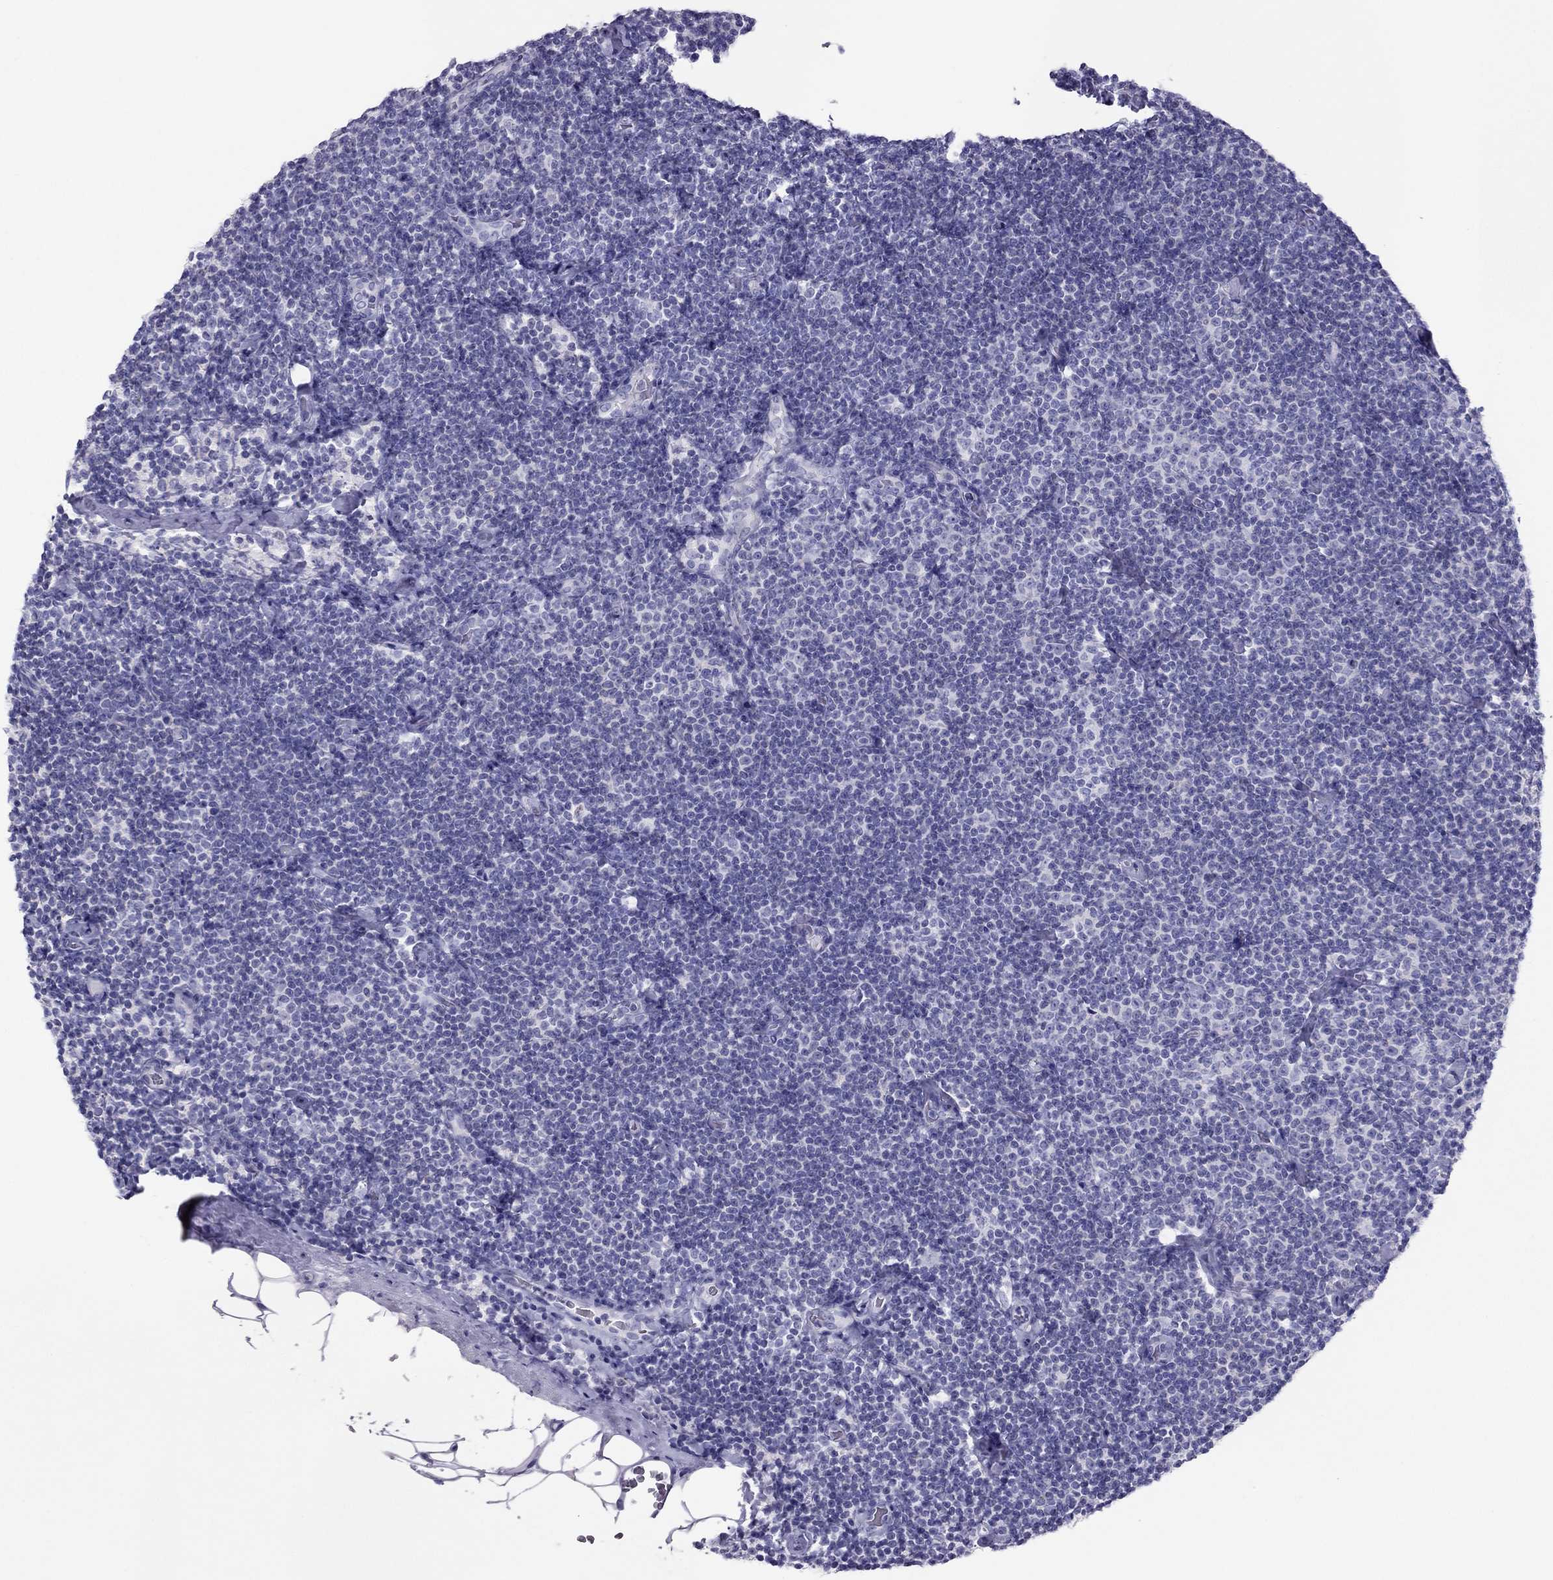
{"staining": {"intensity": "negative", "quantity": "none", "location": "none"}, "tissue": "lymphoma", "cell_type": "Tumor cells", "image_type": "cancer", "snomed": [{"axis": "morphology", "description": "Malignant lymphoma, non-Hodgkin's type, Low grade"}, {"axis": "topography", "description": "Lymph node"}], "caption": "High power microscopy image of an immunohistochemistry histopathology image of low-grade malignant lymphoma, non-Hodgkin's type, revealing no significant expression in tumor cells.", "gene": "MAEL", "patient": {"sex": "male", "age": 81}}